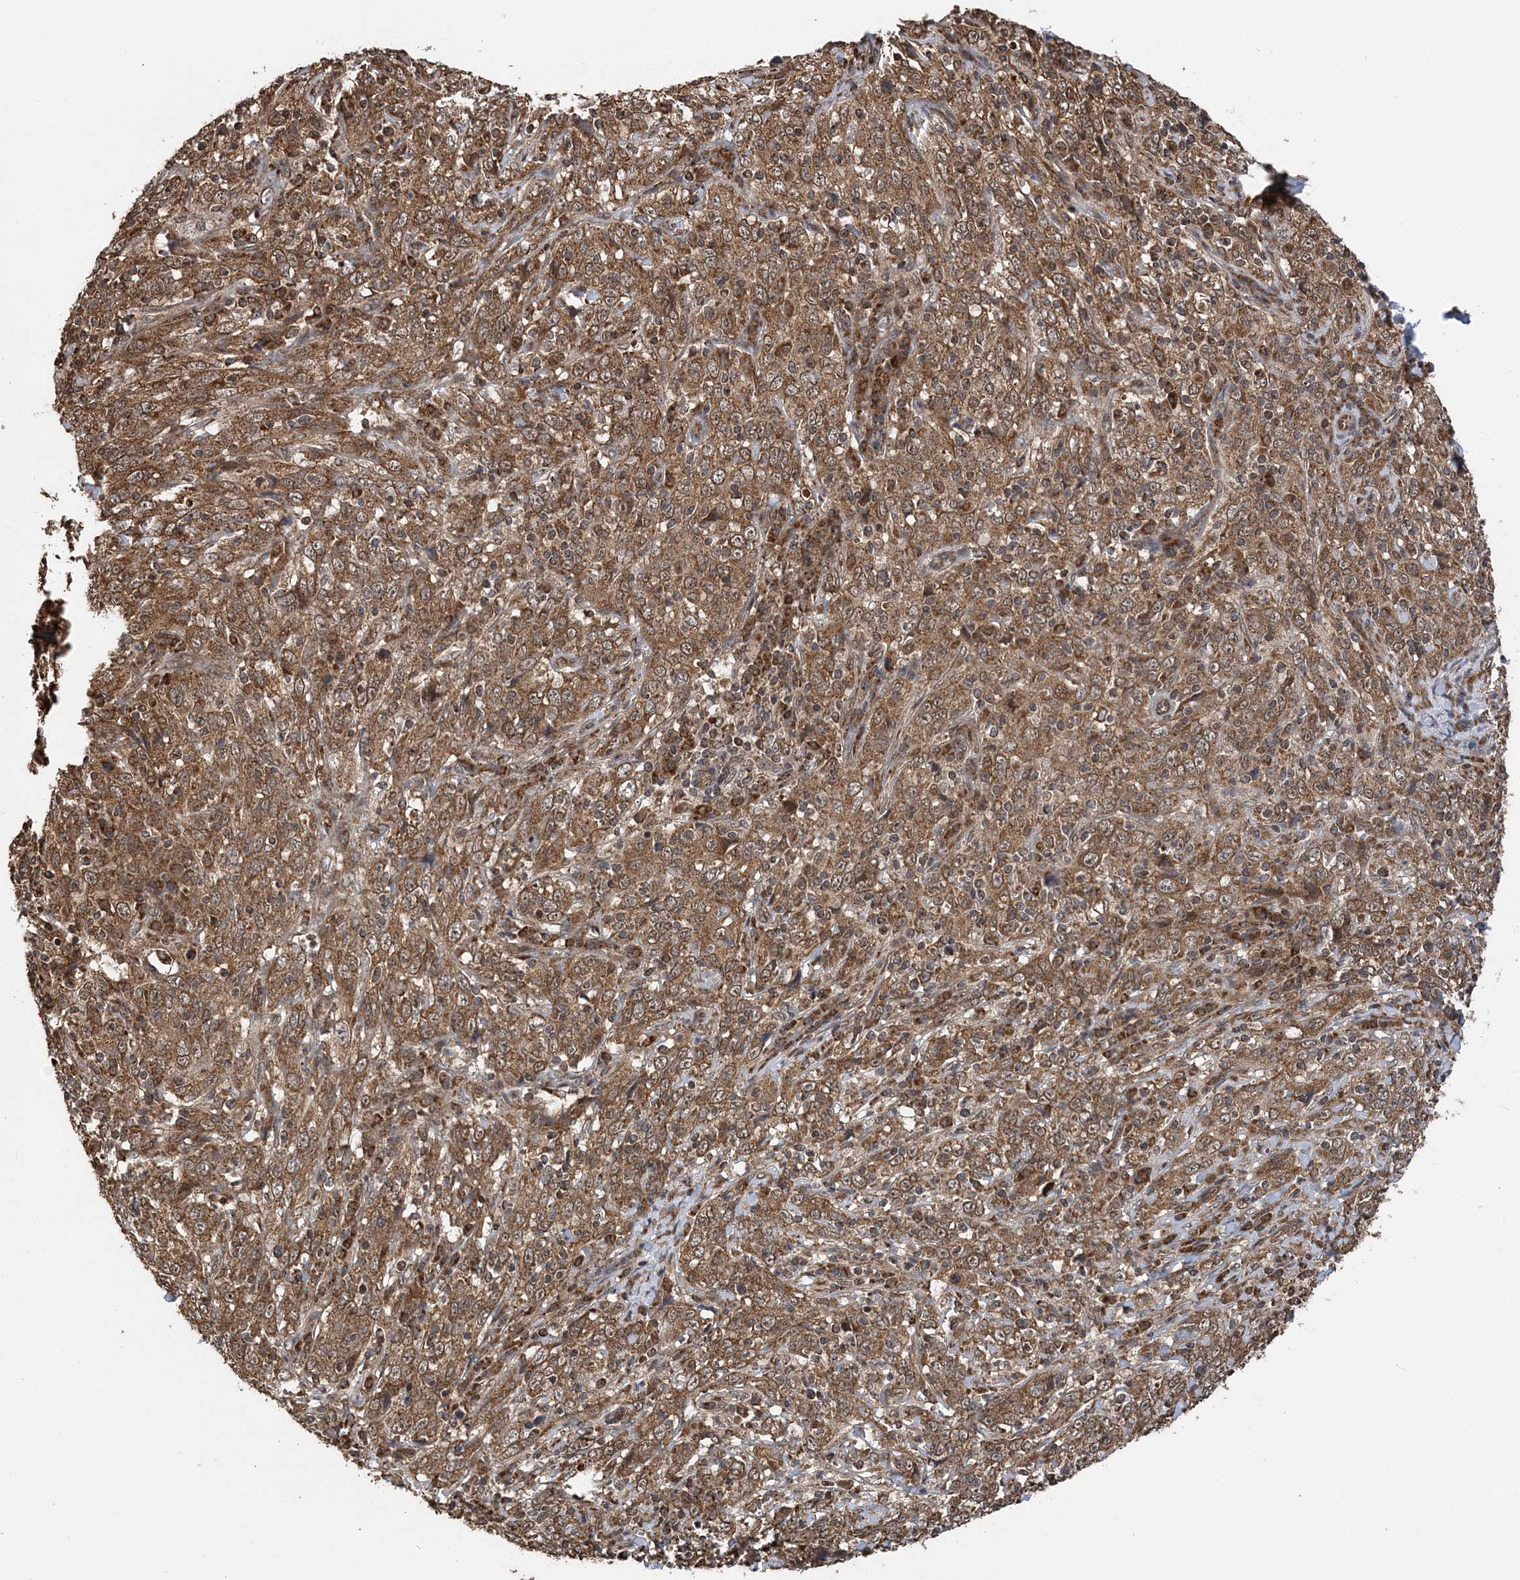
{"staining": {"intensity": "moderate", "quantity": ">75%", "location": "cytoplasmic/membranous"}, "tissue": "cervical cancer", "cell_type": "Tumor cells", "image_type": "cancer", "snomed": [{"axis": "morphology", "description": "Squamous cell carcinoma, NOS"}, {"axis": "topography", "description": "Cervix"}], "caption": "Immunohistochemistry (IHC) of human cervical cancer displays medium levels of moderate cytoplasmic/membranous expression in about >75% of tumor cells.", "gene": "PCBP1", "patient": {"sex": "female", "age": 46}}